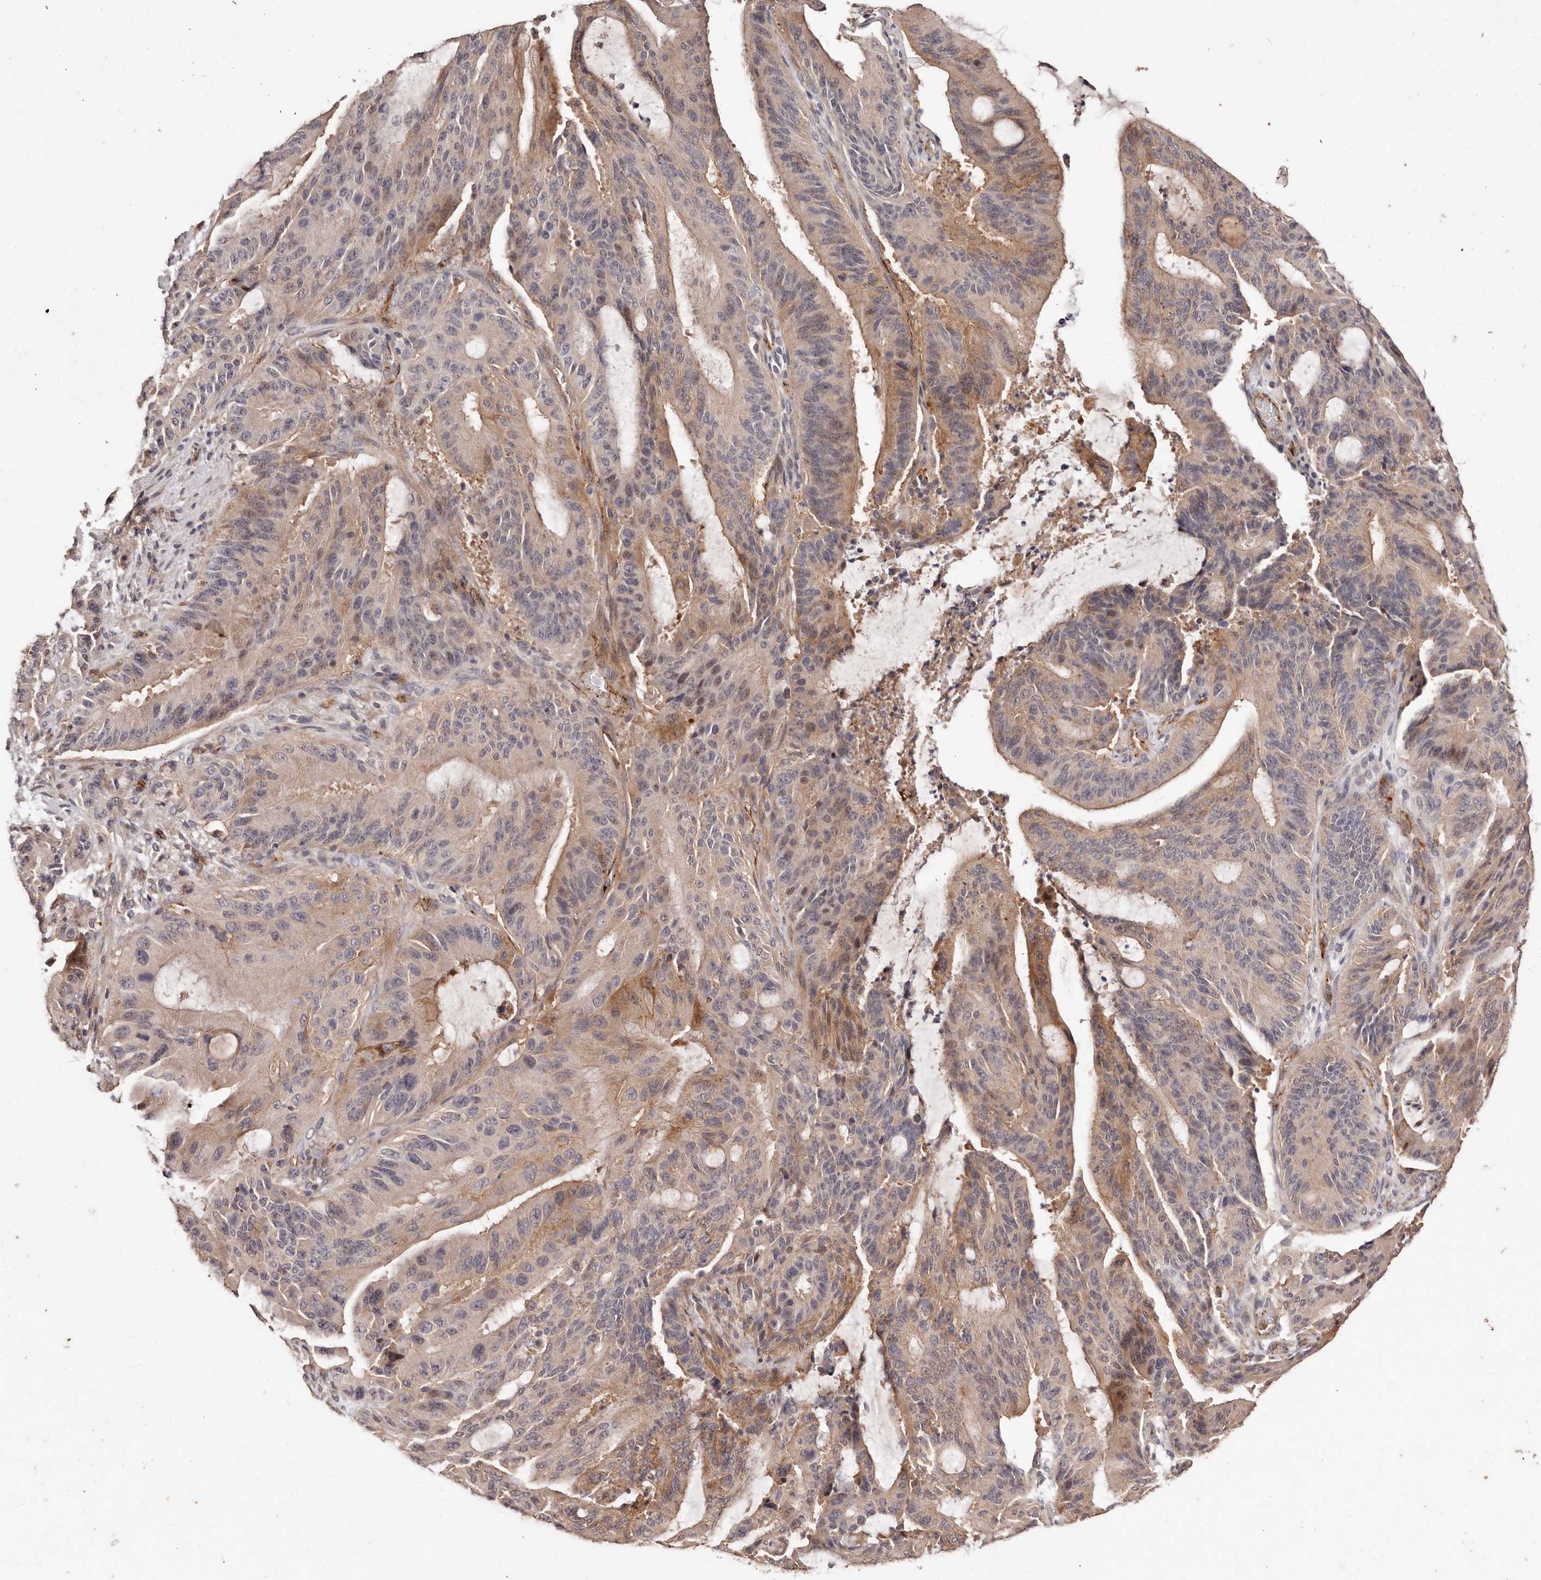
{"staining": {"intensity": "moderate", "quantity": "25%-75%", "location": "cytoplasmic/membranous"}, "tissue": "liver cancer", "cell_type": "Tumor cells", "image_type": "cancer", "snomed": [{"axis": "morphology", "description": "Normal tissue, NOS"}, {"axis": "morphology", "description": "Cholangiocarcinoma"}, {"axis": "topography", "description": "Liver"}, {"axis": "topography", "description": "Peripheral nerve tissue"}], "caption": "An IHC micrograph of neoplastic tissue is shown. Protein staining in brown highlights moderate cytoplasmic/membranous positivity in liver cholangiocarcinoma within tumor cells.", "gene": "CCL14", "patient": {"sex": "female", "age": 73}}